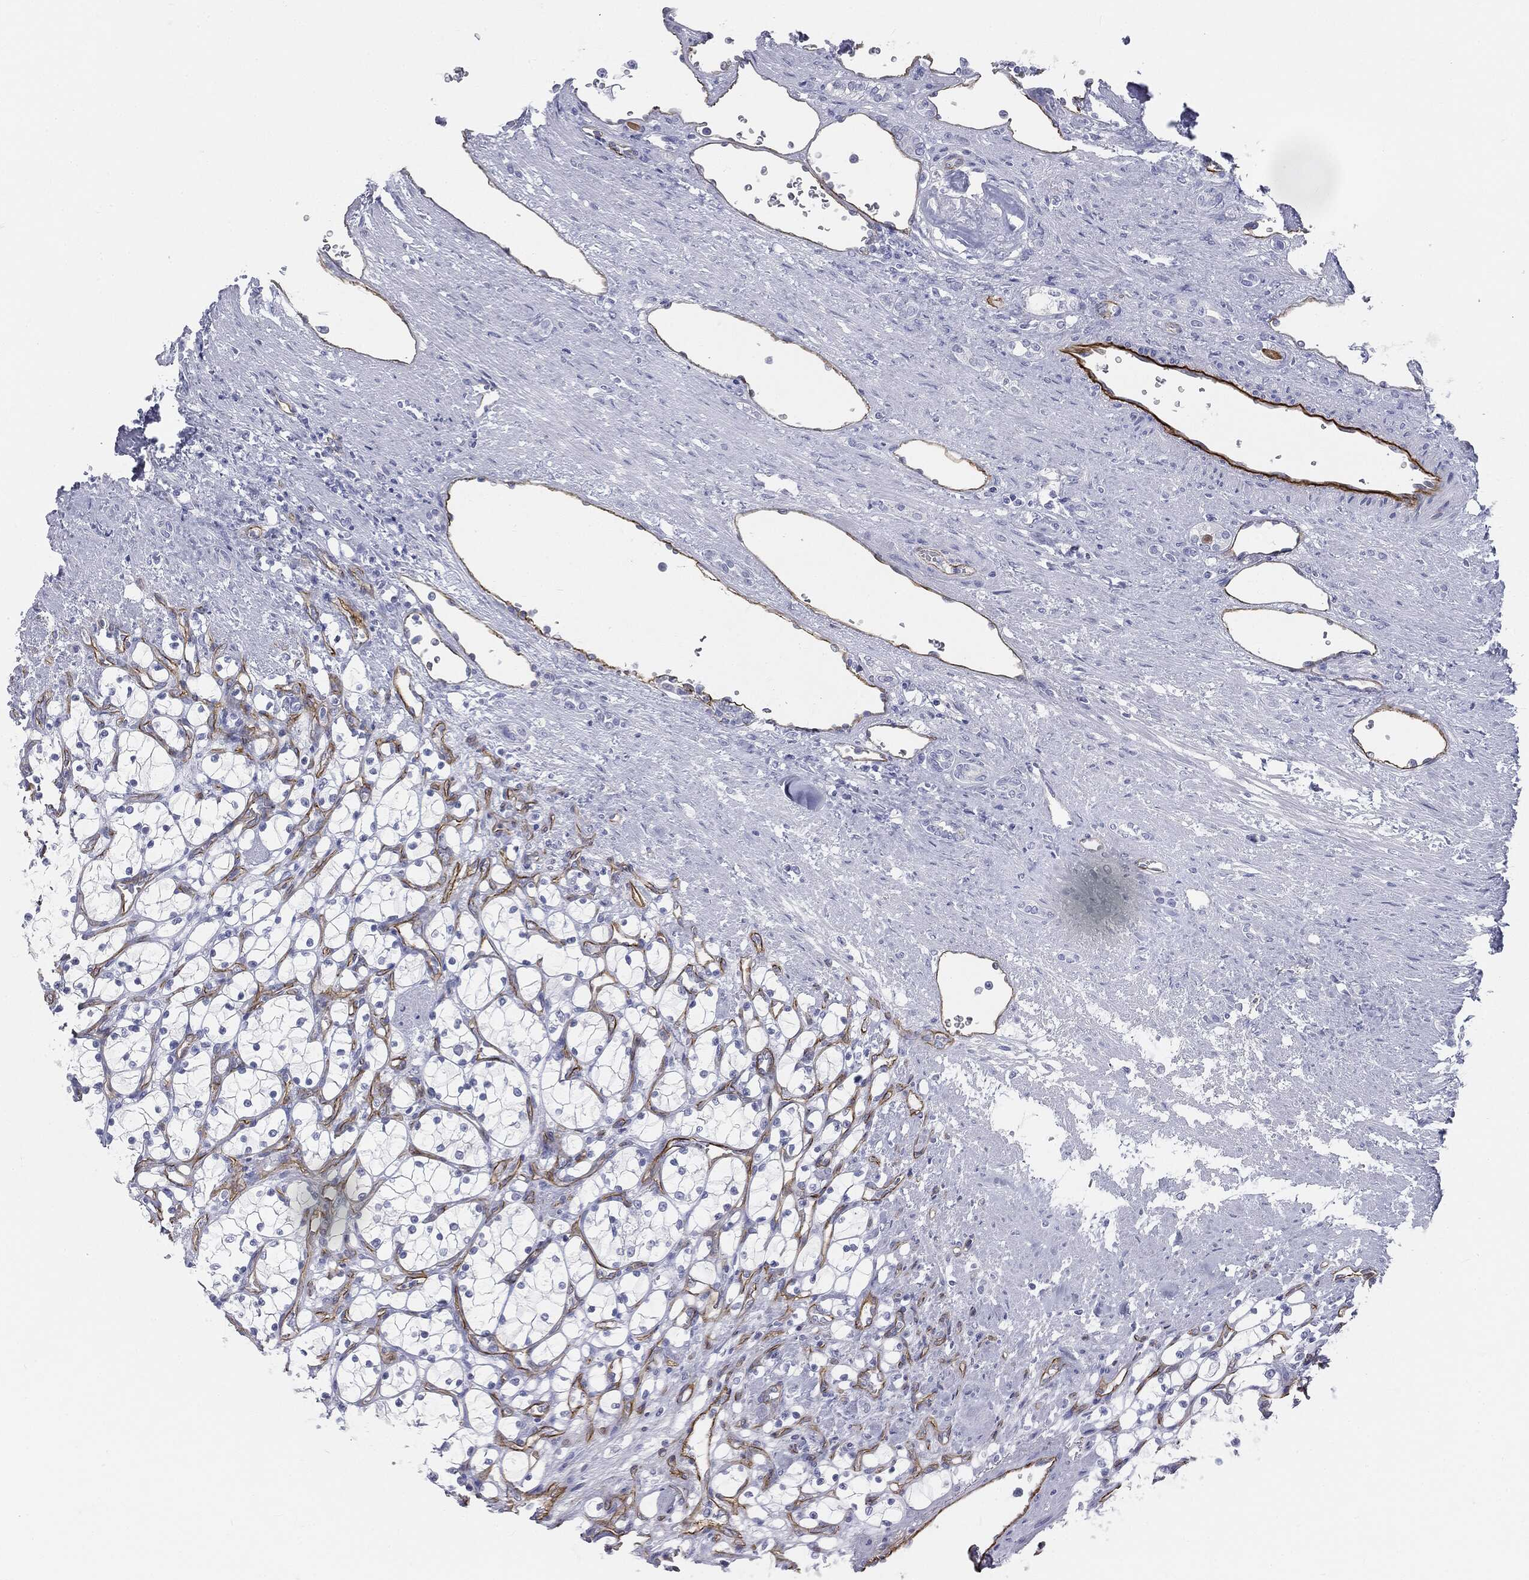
{"staining": {"intensity": "negative", "quantity": "none", "location": "none"}, "tissue": "renal cancer", "cell_type": "Tumor cells", "image_type": "cancer", "snomed": [{"axis": "morphology", "description": "Adenocarcinoma, NOS"}, {"axis": "topography", "description": "Kidney"}], "caption": "High power microscopy image of an IHC image of renal cancer (adenocarcinoma), revealing no significant positivity in tumor cells. The staining was performed using DAB to visualize the protein expression in brown, while the nuclei were stained in blue with hematoxylin (Magnification: 20x).", "gene": "MUC5AC", "patient": {"sex": "female", "age": 69}}